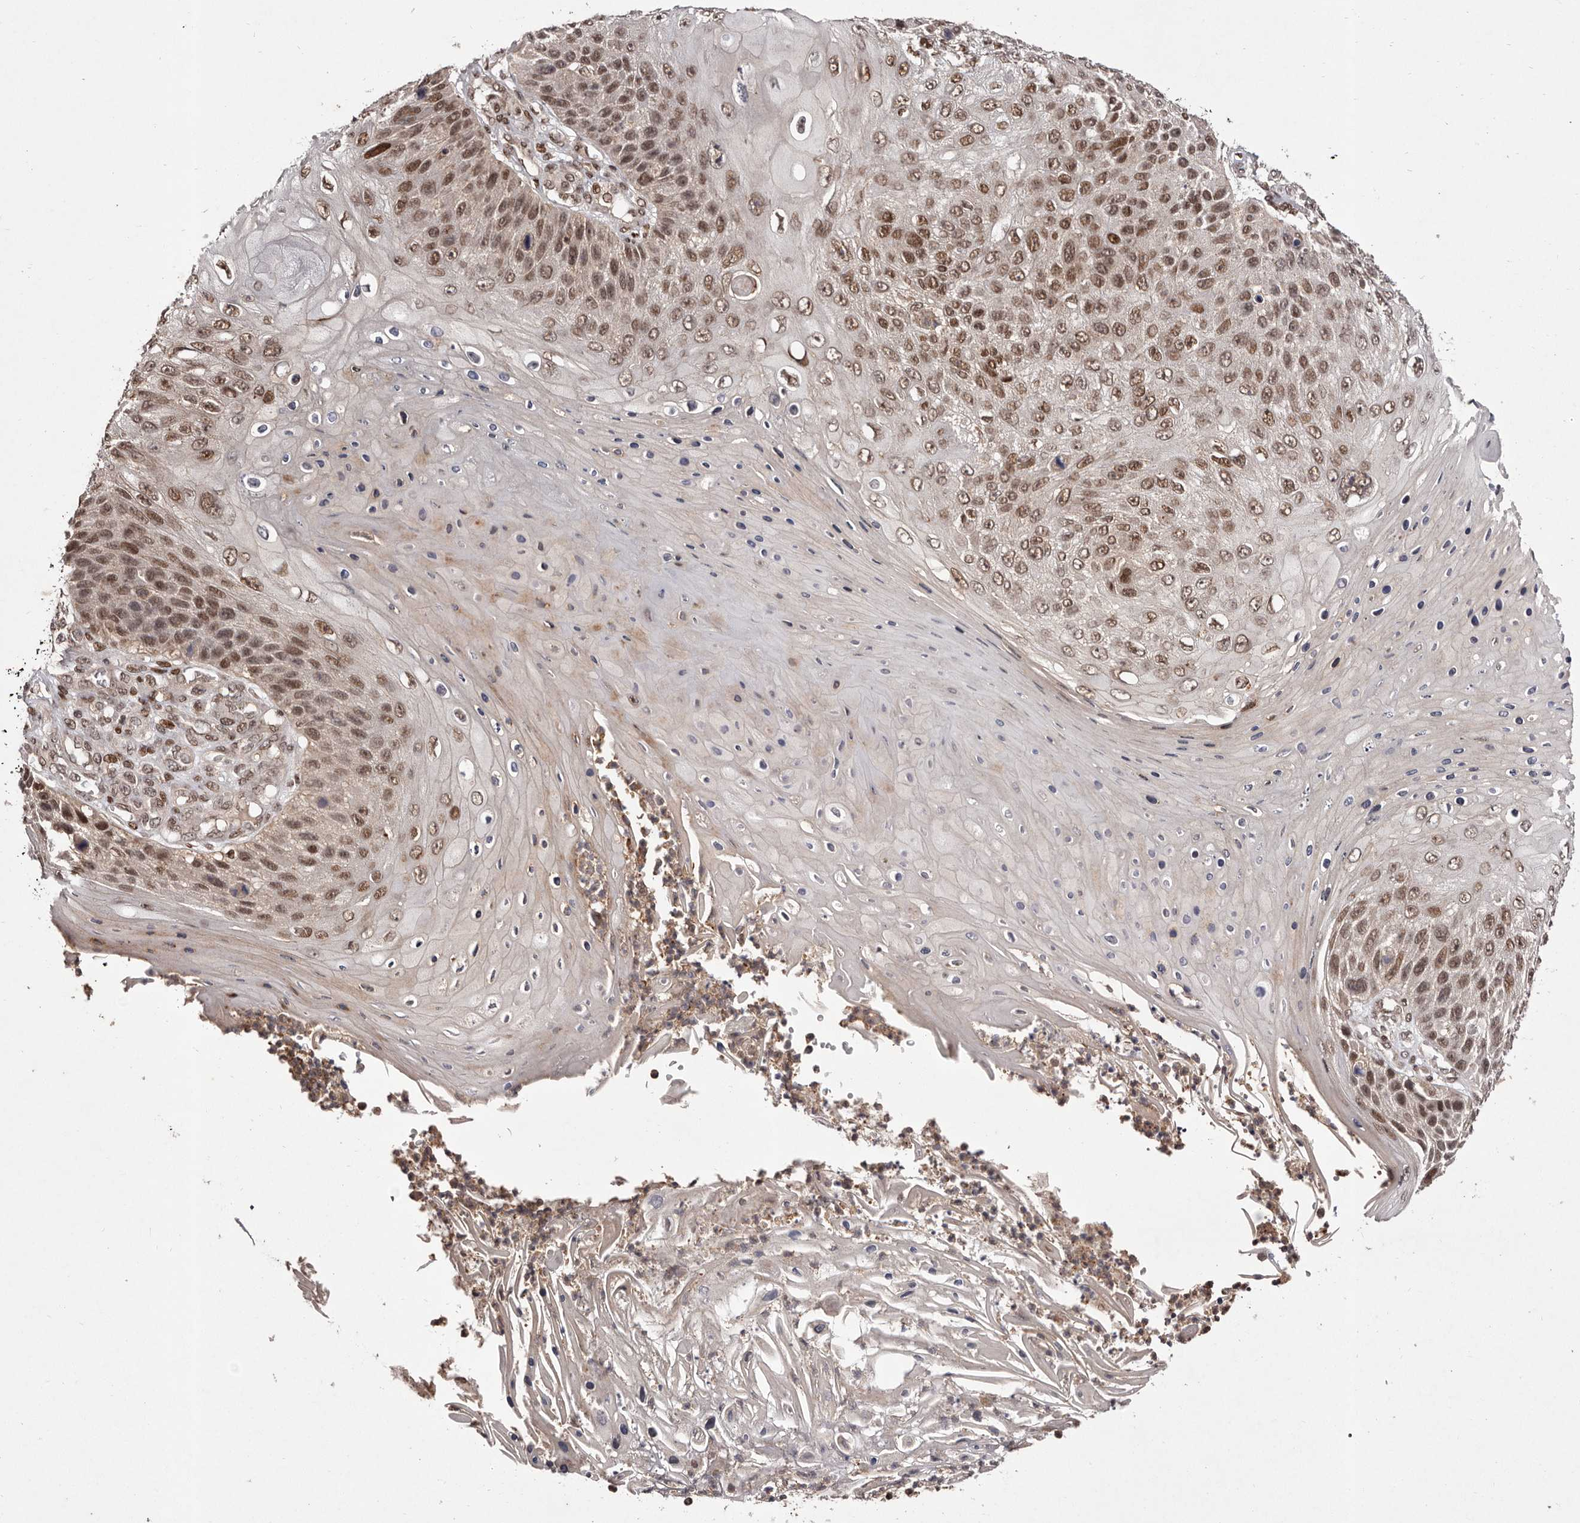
{"staining": {"intensity": "moderate", "quantity": ">75%", "location": "nuclear"}, "tissue": "skin cancer", "cell_type": "Tumor cells", "image_type": "cancer", "snomed": [{"axis": "morphology", "description": "Squamous cell carcinoma, NOS"}, {"axis": "topography", "description": "Skin"}], "caption": "DAB (3,3'-diaminobenzidine) immunohistochemical staining of skin cancer shows moderate nuclear protein staining in about >75% of tumor cells.", "gene": "FBXO5", "patient": {"sex": "female", "age": 88}}